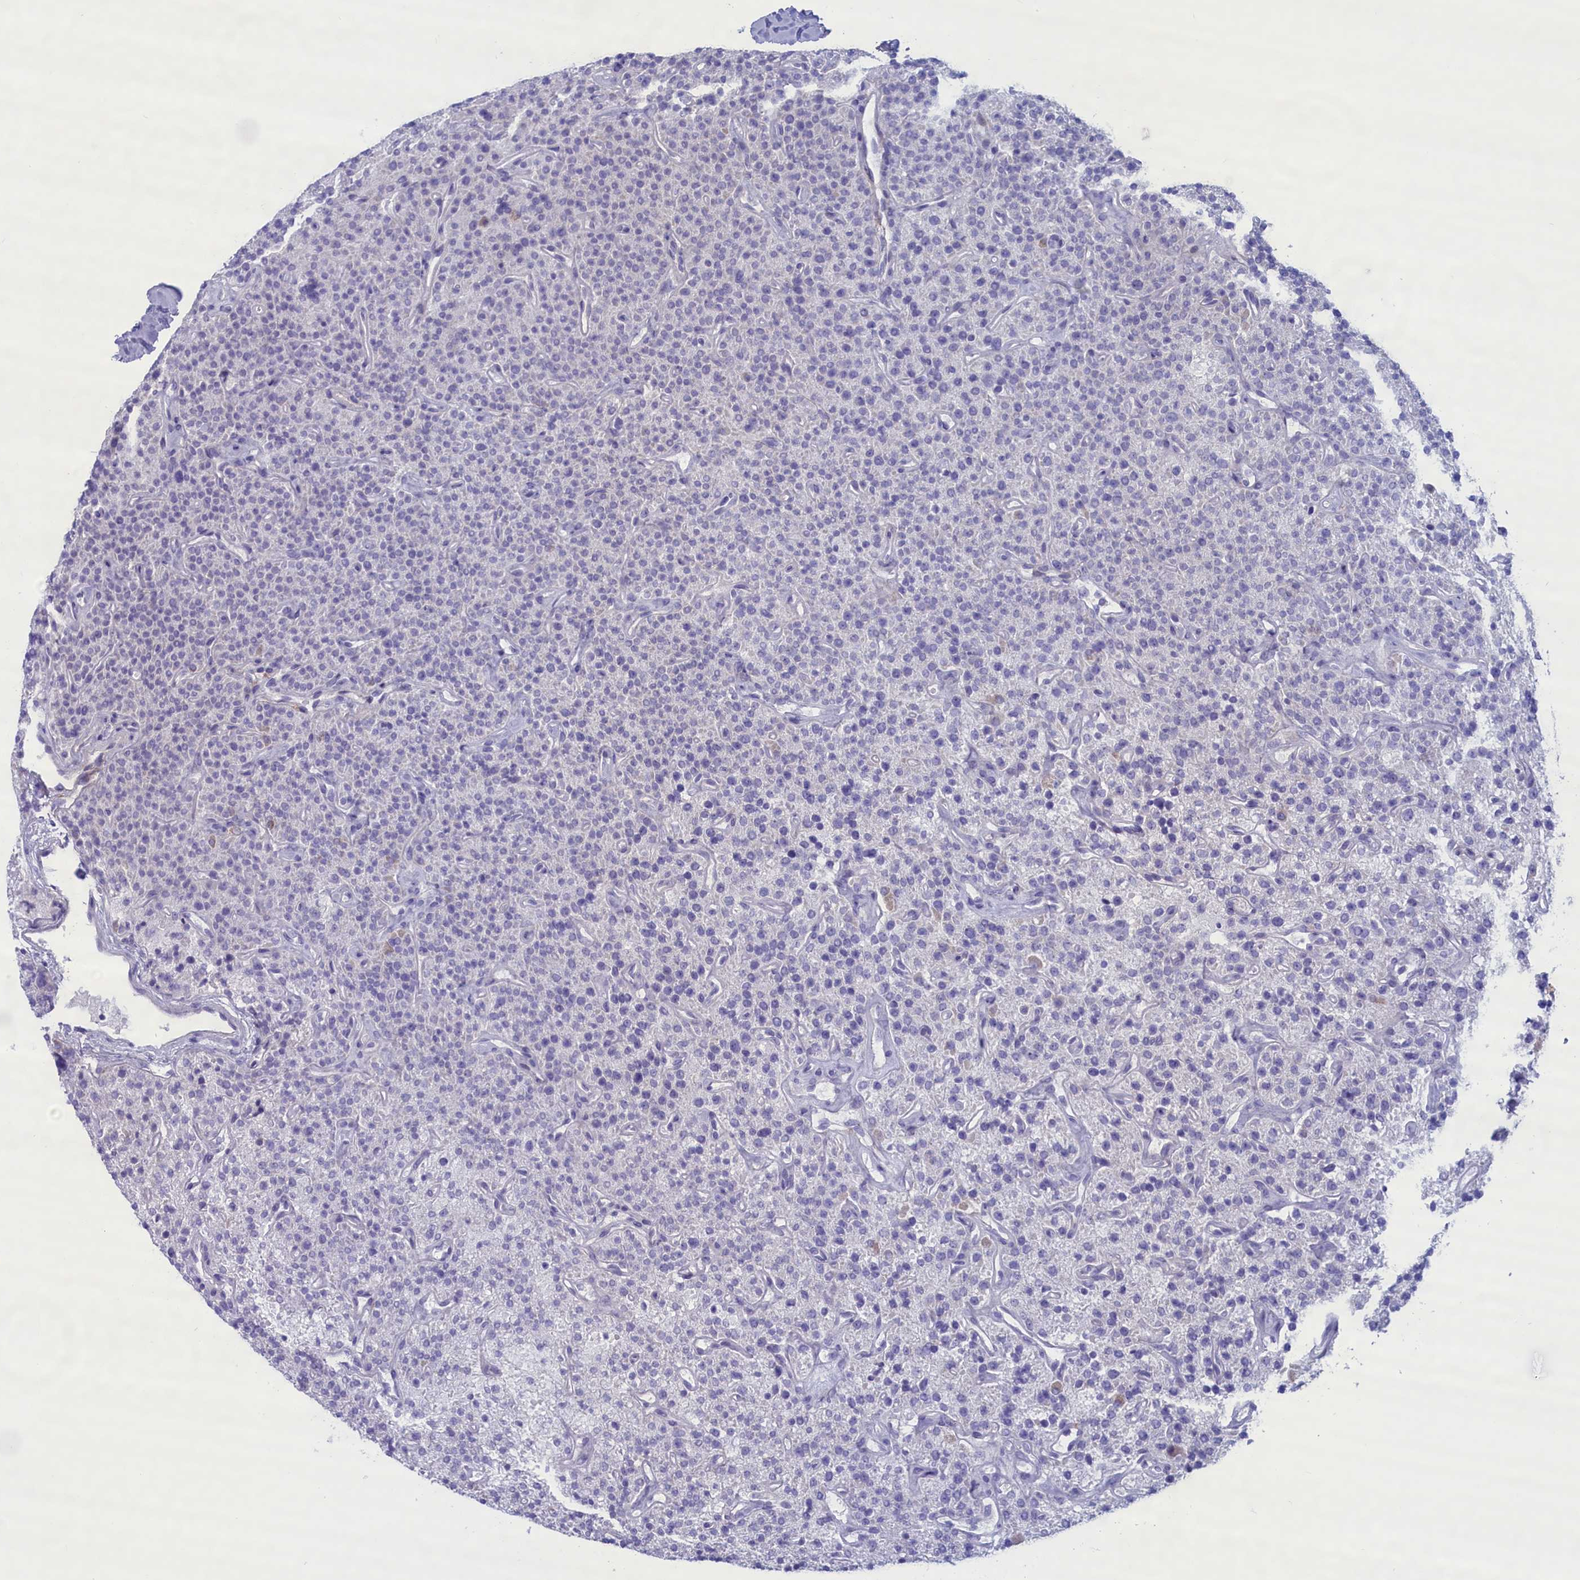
{"staining": {"intensity": "weak", "quantity": "<25%", "location": "cytoplasmic/membranous"}, "tissue": "parathyroid gland", "cell_type": "Glandular cells", "image_type": "normal", "snomed": [{"axis": "morphology", "description": "Normal tissue, NOS"}, {"axis": "topography", "description": "Parathyroid gland"}], "caption": "Parathyroid gland was stained to show a protein in brown. There is no significant positivity in glandular cells. (DAB immunohistochemistry visualized using brightfield microscopy, high magnification).", "gene": "MPV17L2", "patient": {"sex": "male", "age": 46}}